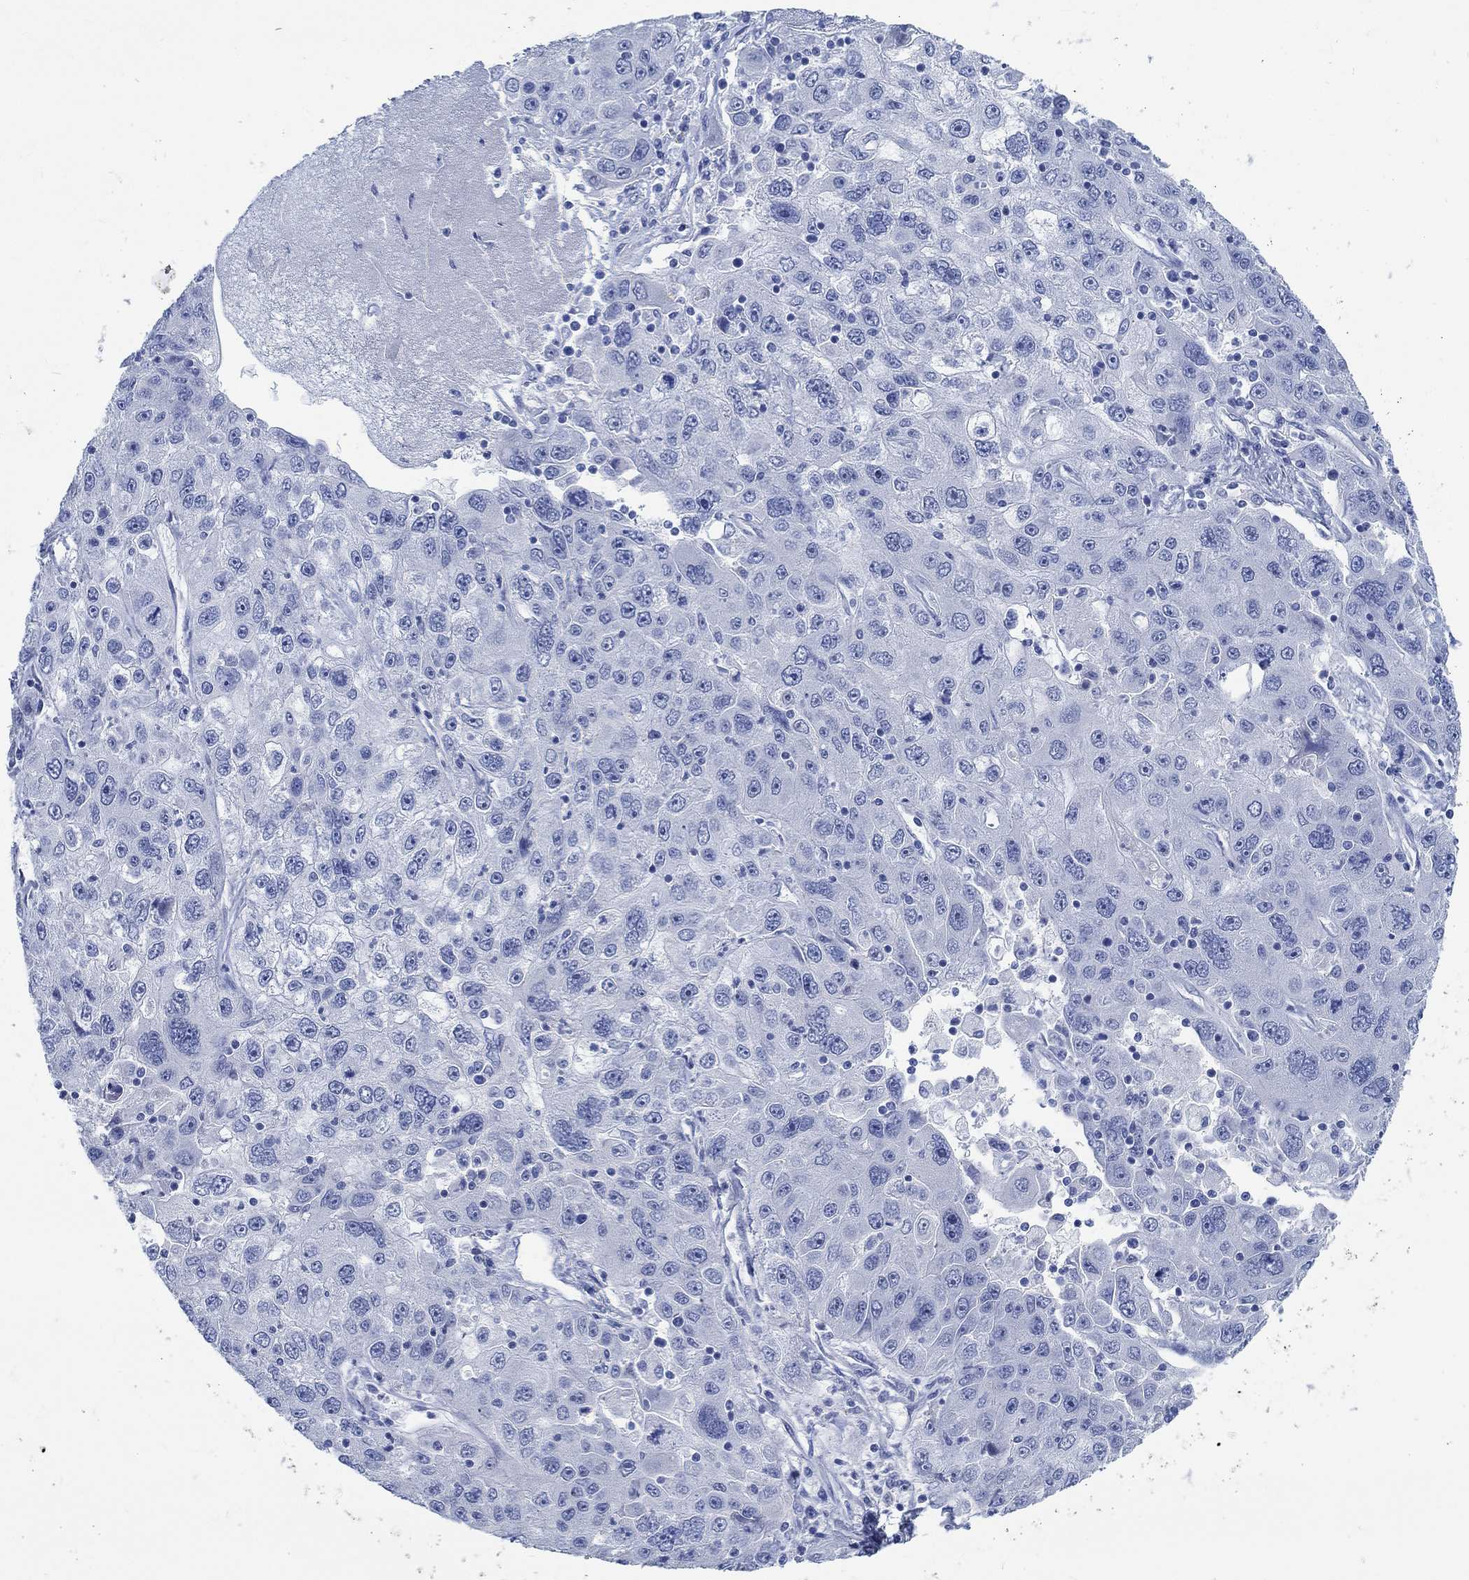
{"staining": {"intensity": "negative", "quantity": "none", "location": "none"}, "tissue": "stomach cancer", "cell_type": "Tumor cells", "image_type": "cancer", "snomed": [{"axis": "morphology", "description": "Adenocarcinoma, NOS"}, {"axis": "topography", "description": "Stomach"}], "caption": "A high-resolution micrograph shows immunohistochemistry staining of stomach adenocarcinoma, which reveals no significant expression in tumor cells.", "gene": "RBM20", "patient": {"sex": "male", "age": 56}}